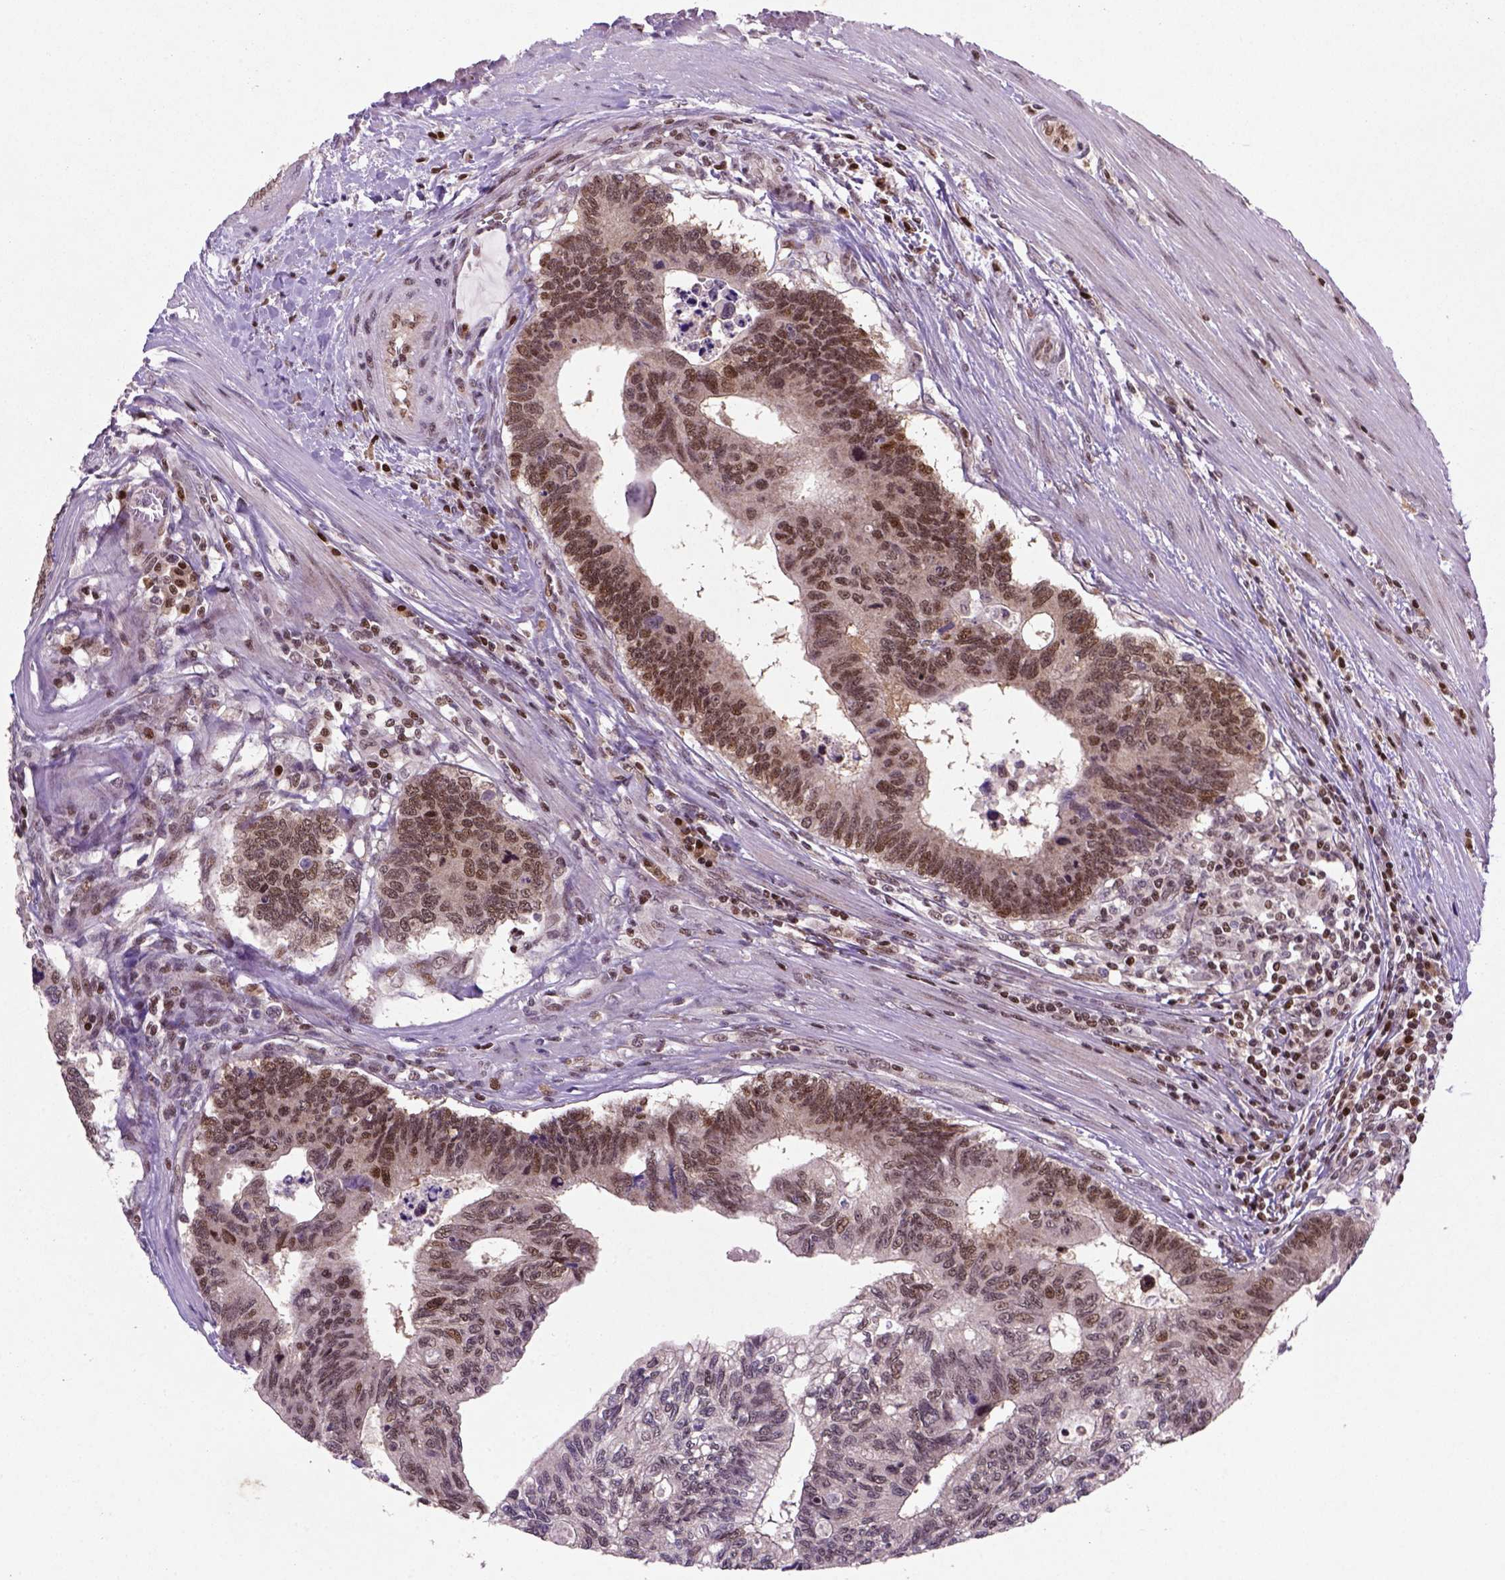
{"staining": {"intensity": "moderate", "quantity": ">75%", "location": "nuclear"}, "tissue": "colorectal cancer", "cell_type": "Tumor cells", "image_type": "cancer", "snomed": [{"axis": "morphology", "description": "Adenocarcinoma, NOS"}, {"axis": "topography", "description": "Colon"}], "caption": "IHC image of neoplastic tissue: colorectal cancer (adenocarcinoma) stained using immunohistochemistry (IHC) demonstrates medium levels of moderate protein expression localized specifically in the nuclear of tumor cells, appearing as a nuclear brown color.", "gene": "MGMT", "patient": {"sex": "female", "age": 77}}